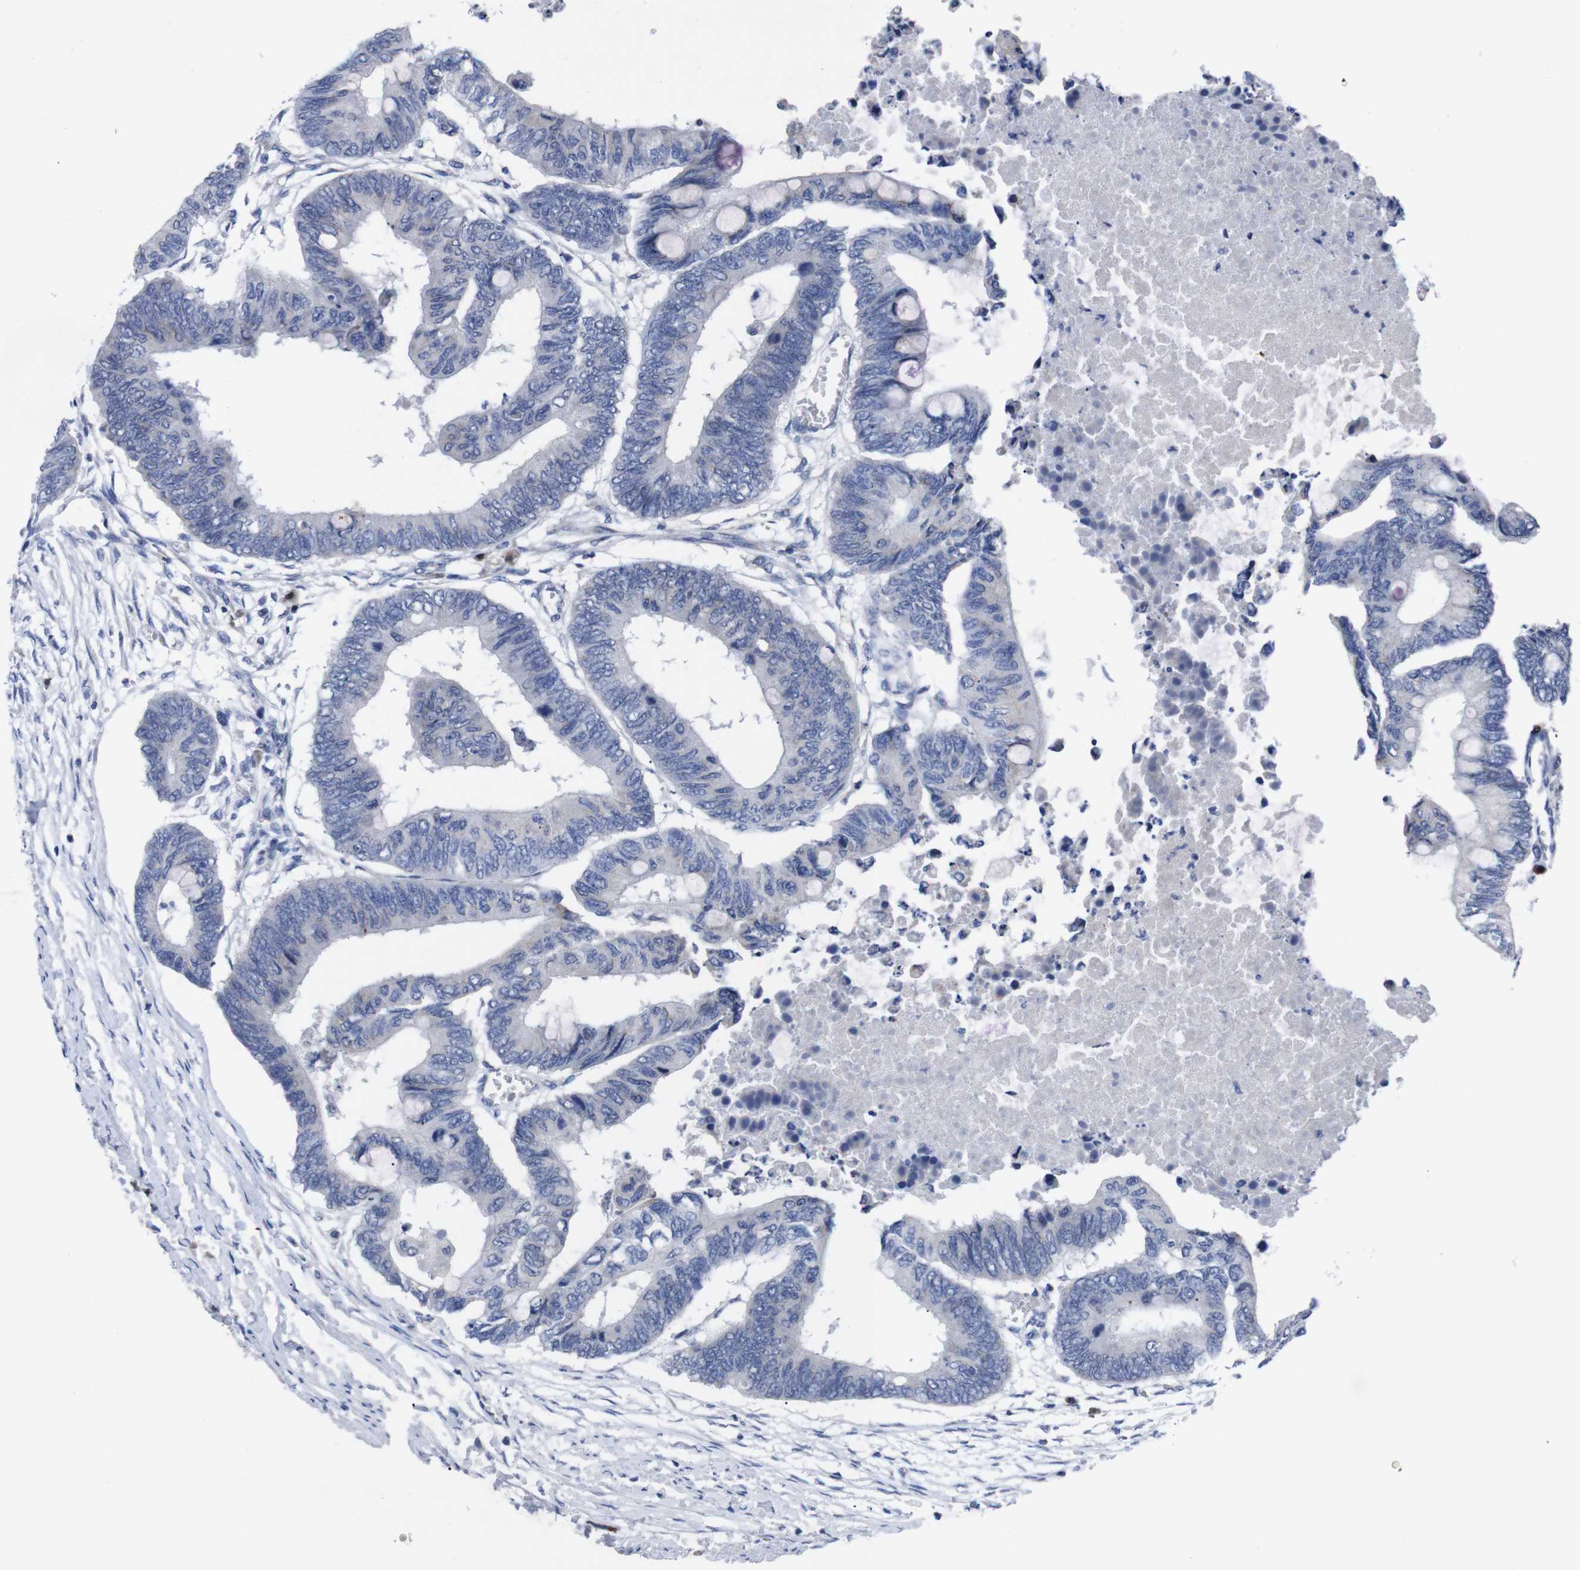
{"staining": {"intensity": "negative", "quantity": "none", "location": "none"}, "tissue": "colorectal cancer", "cell_type": "Tumor cells", "image_type": "cancer", "snomed": [{"axis": "morphology", "description": "Normal tissue, NOS"}, {"axis": "morphology", "description": "Adenocarcinoma, NOS"}, {"axis": "topography", "description": "Rectum"}, {"axis": "topography", "description": "Peripheral nerve tissue"}], "caption": "This is a image of IHC staining of colorectal adenocarcinoma, which shows no positivity in tumor cells.", "gene": "IRF4", "patient": {"sex": "male", "age": 92}}